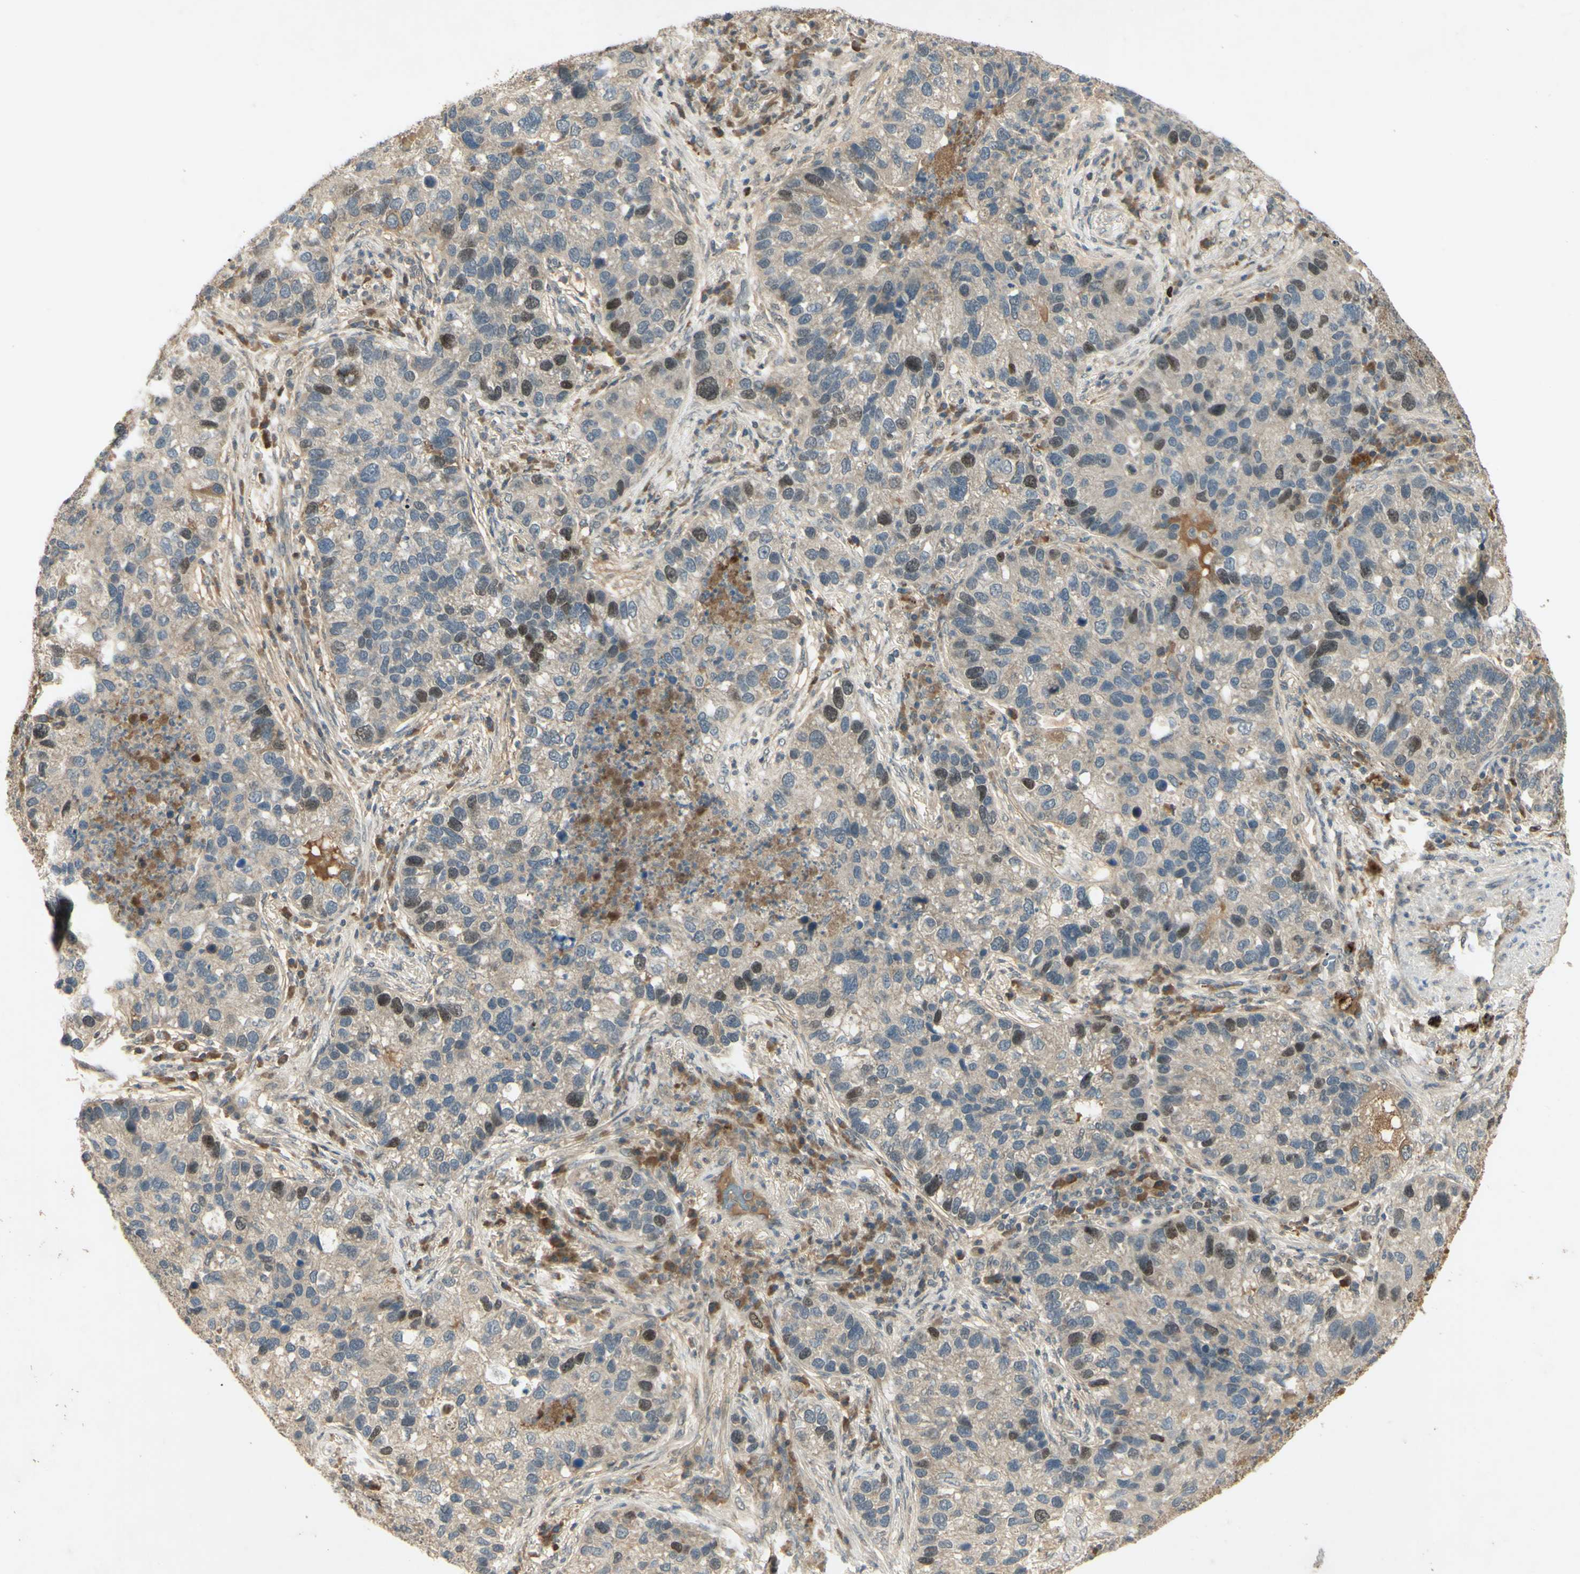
{"staining": {"intensity": "strong", "quantity": "<25%", "location": "nuclear"}, "tissue": "lung cancer", "cell_type": "Tumor cells", "image_type": "cancer", "snomed": [{"axis": "morphology", "description": "Normal tissue, NOS"}, {"axis": "morphology", "description": "Adenocarcinoma, NOS"}, {"axis": "topography", "description": "Bronchus"}, {"axis": "topography", "description": "Lung"}], "caption": "Human adenocarcinoma (lung) stained with a protein marker displays strong staining in tumor cells.", "gene": "RAD18", "patient": {"sex": "male", "age": 54}}